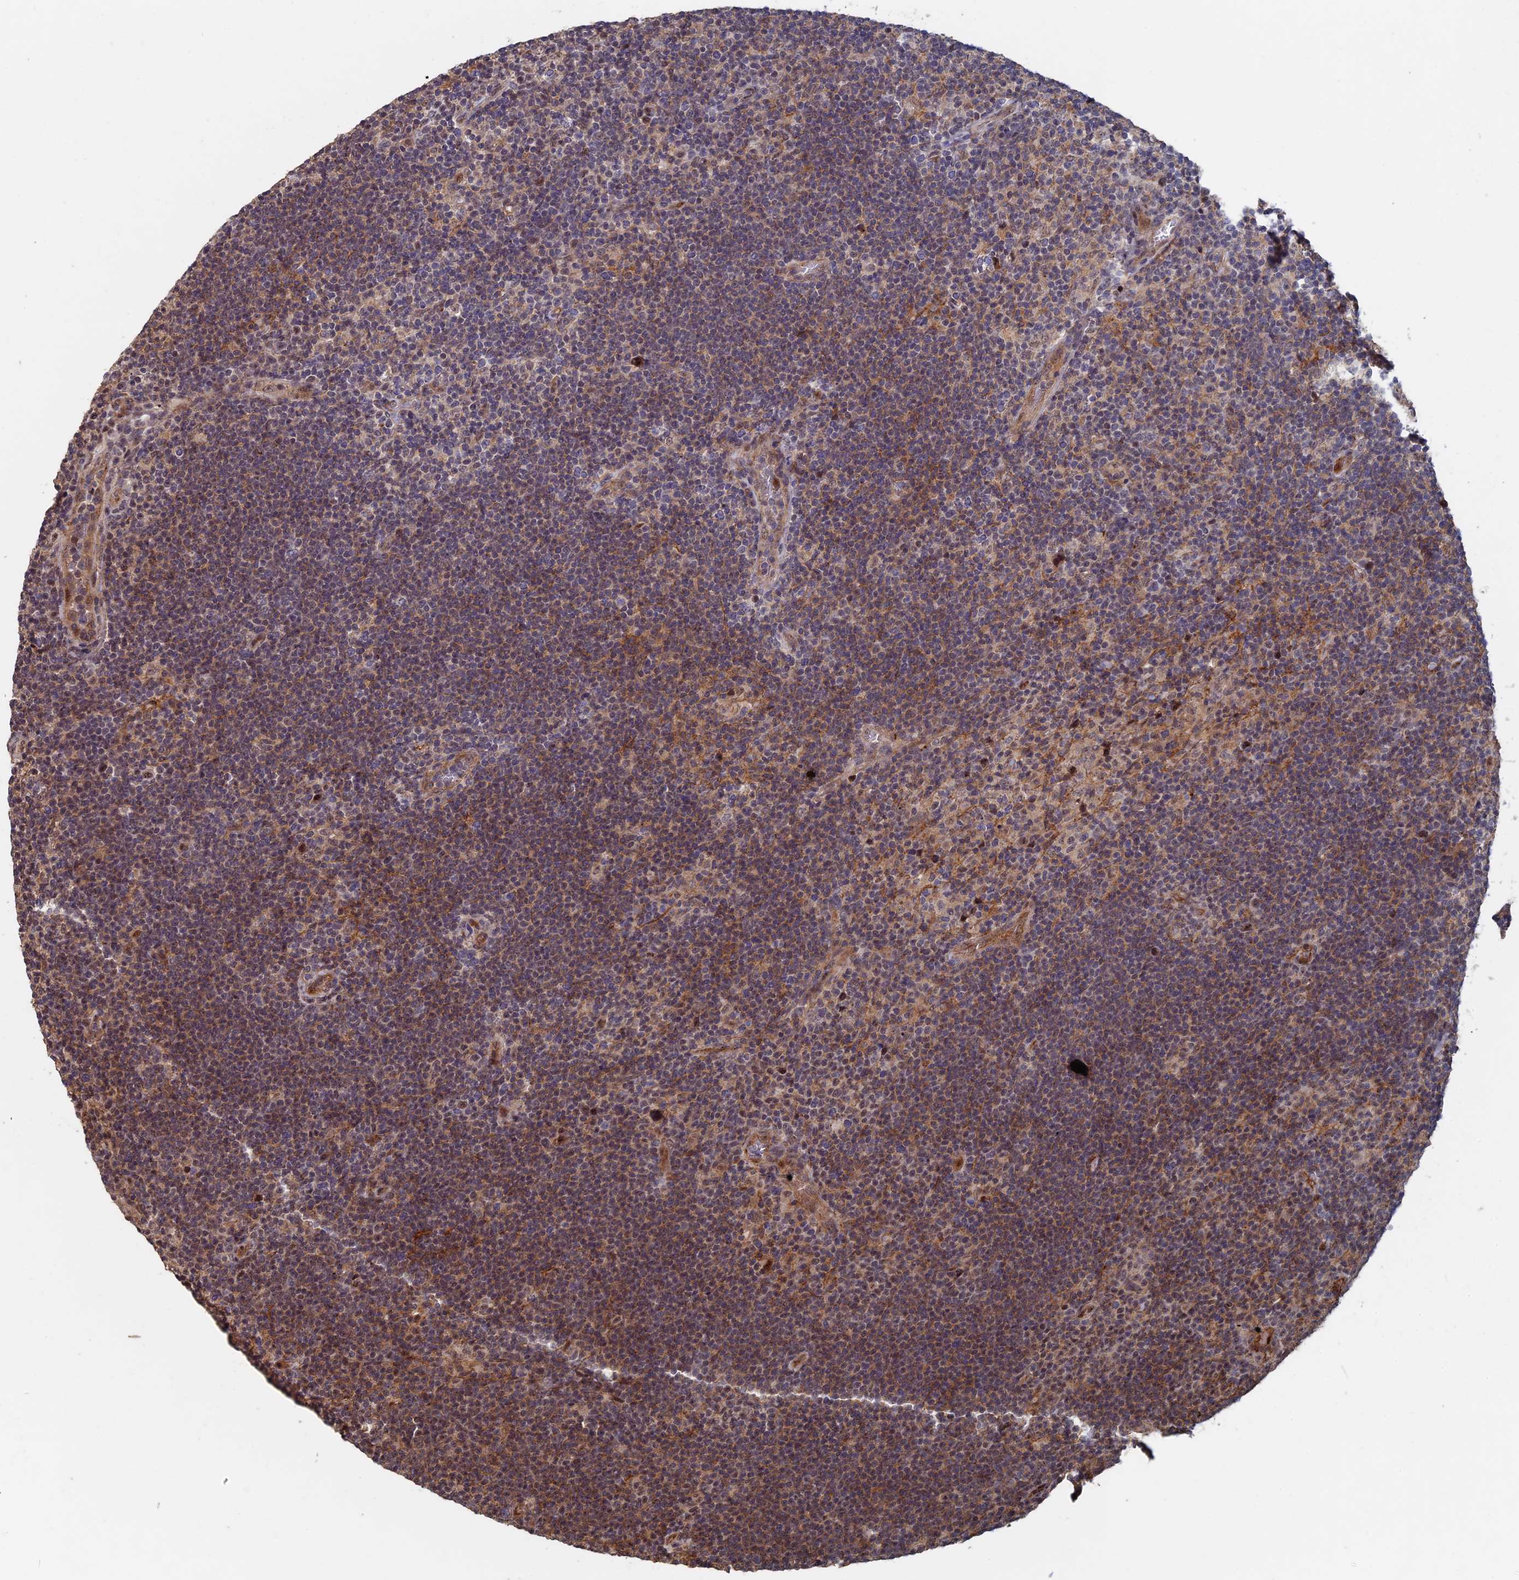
{"staining": {"intensity": "weak", "quantity": "<25%", "location": "nuclear"}, "tissue": "lymphoma", "cell_type": "Tumor cells", "image_type": "cancer", "snomed": [{"axis": "morphology", "description": "Hodgkin's disease, NOS"}, {"axis": "topography", "description": "Lymph node"}], "caption": "Immunohistochemical staining of human Hodgkin's disease displays no significant expression in tumor cells.", "gene": "KIAA1328", "patient": {"sex": "female", "age": 57}}